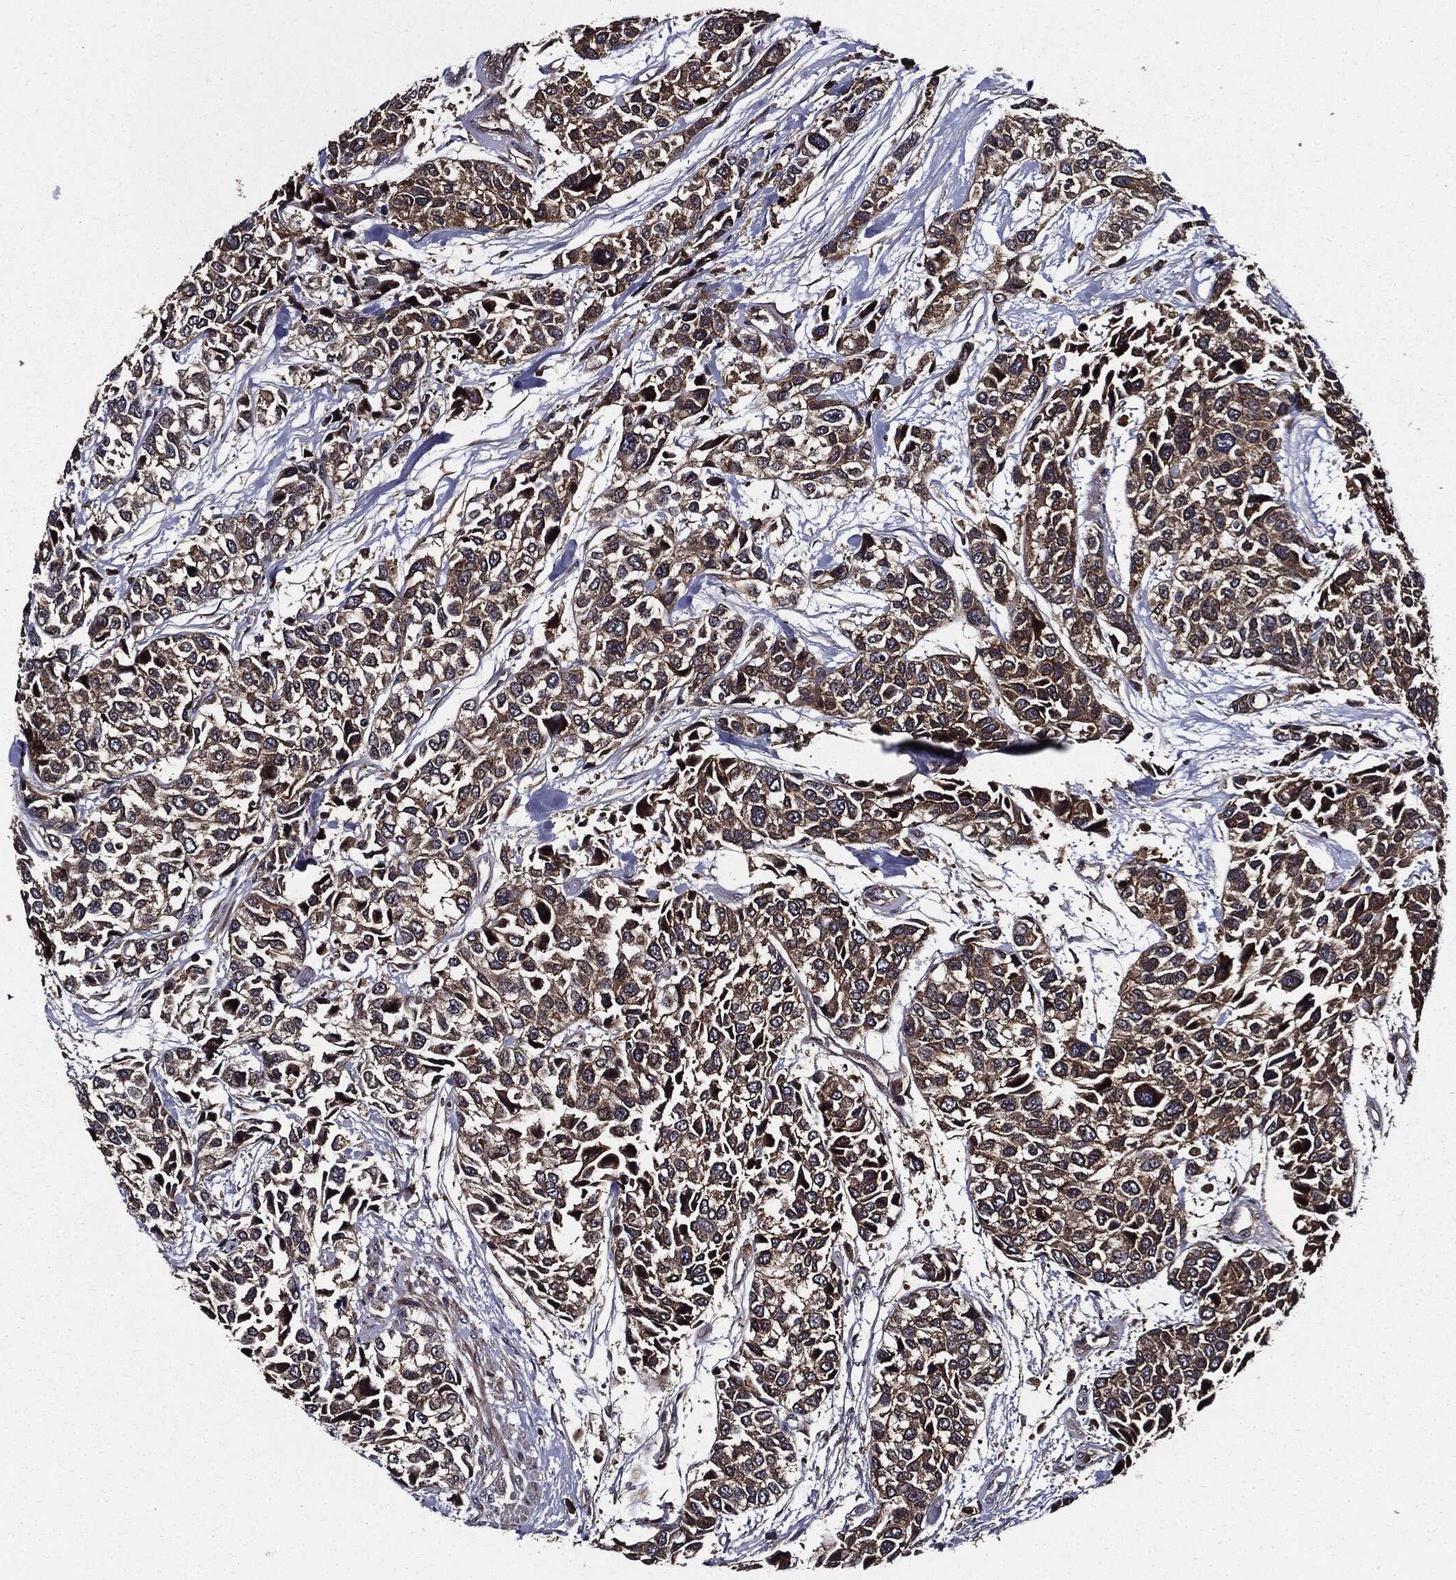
{"staining": {"intensity": "moderate", "quantity": ">75%", "location": "cytoplasmic/membranous"}, "tissue": "urothelial cancer", "cell_type": "Tumor cells", "image_type": "cancer", "snomed": [{"axis": "morphology", "description": "Urothelial carcinoma, High grade"}, {"axis": "topography", "description": "Urinary bladder"}], "caption": "Human high-grade urothelial carcinoma stained with a protein marker demonstrates moderate staining in tumor cells.", "gene": "HTT", "patient": {"sex": "male", "age": 77}}